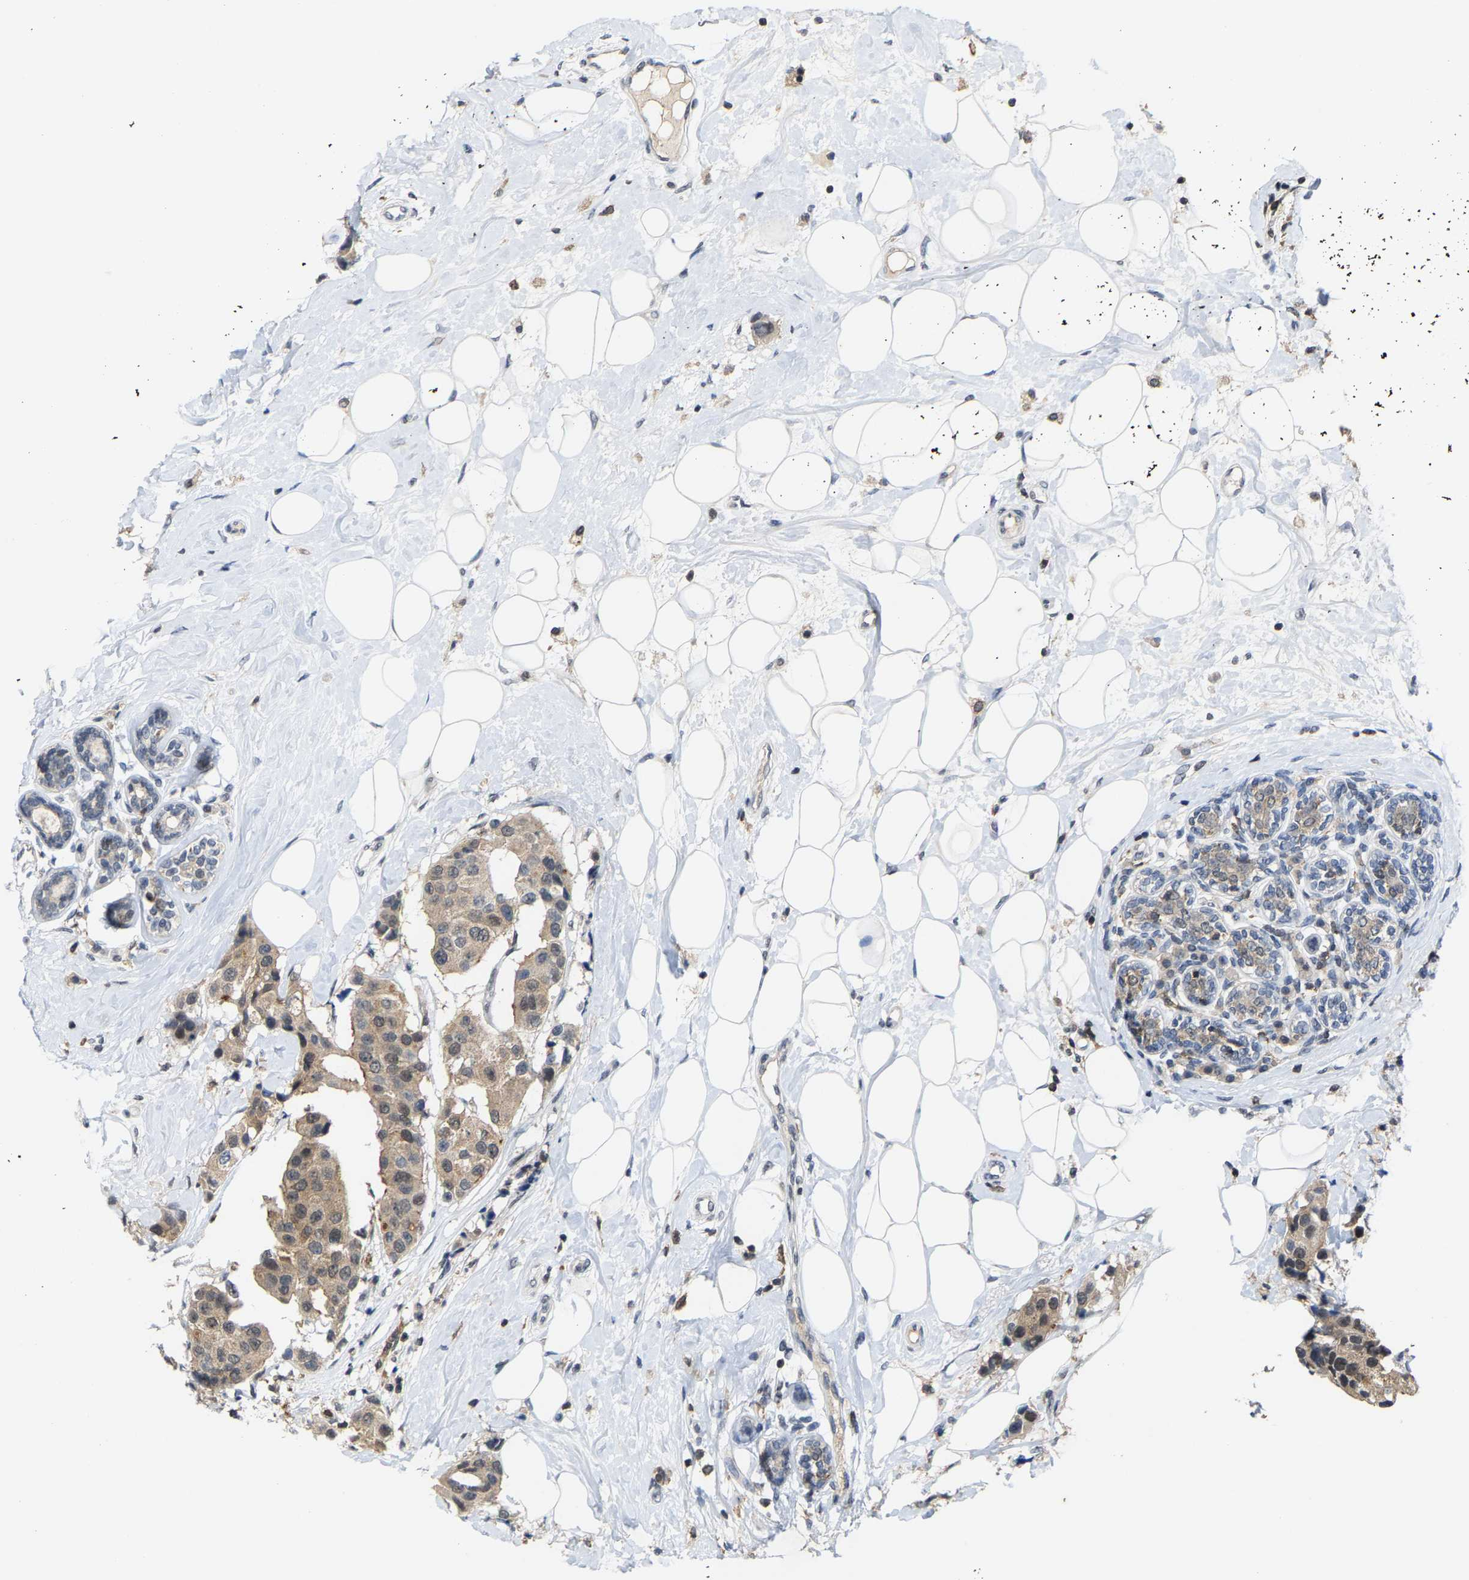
{"staining": {"intensity": "weak", "quantity": ">75%", "location": "cytoplasmic/membranous"}, "tissue": "breast cancer", "cell_type": "Tumor cells", "image_type": "cancer", "snomed": [{"axis": "morphology", "description": "Normal tissue, NOS"}, {"axis": "morphology", "description": "Duct carcinoma"}, {"axis": "topography", "description": "Breast"}], "caption": "Tumor cells show weak cytoplasmic/membranous expression in about >75% of cells in breast infiltrating ductal carcinoma.", "gene": "FGD3", "patient": {"sex": "female", "age": 39}}